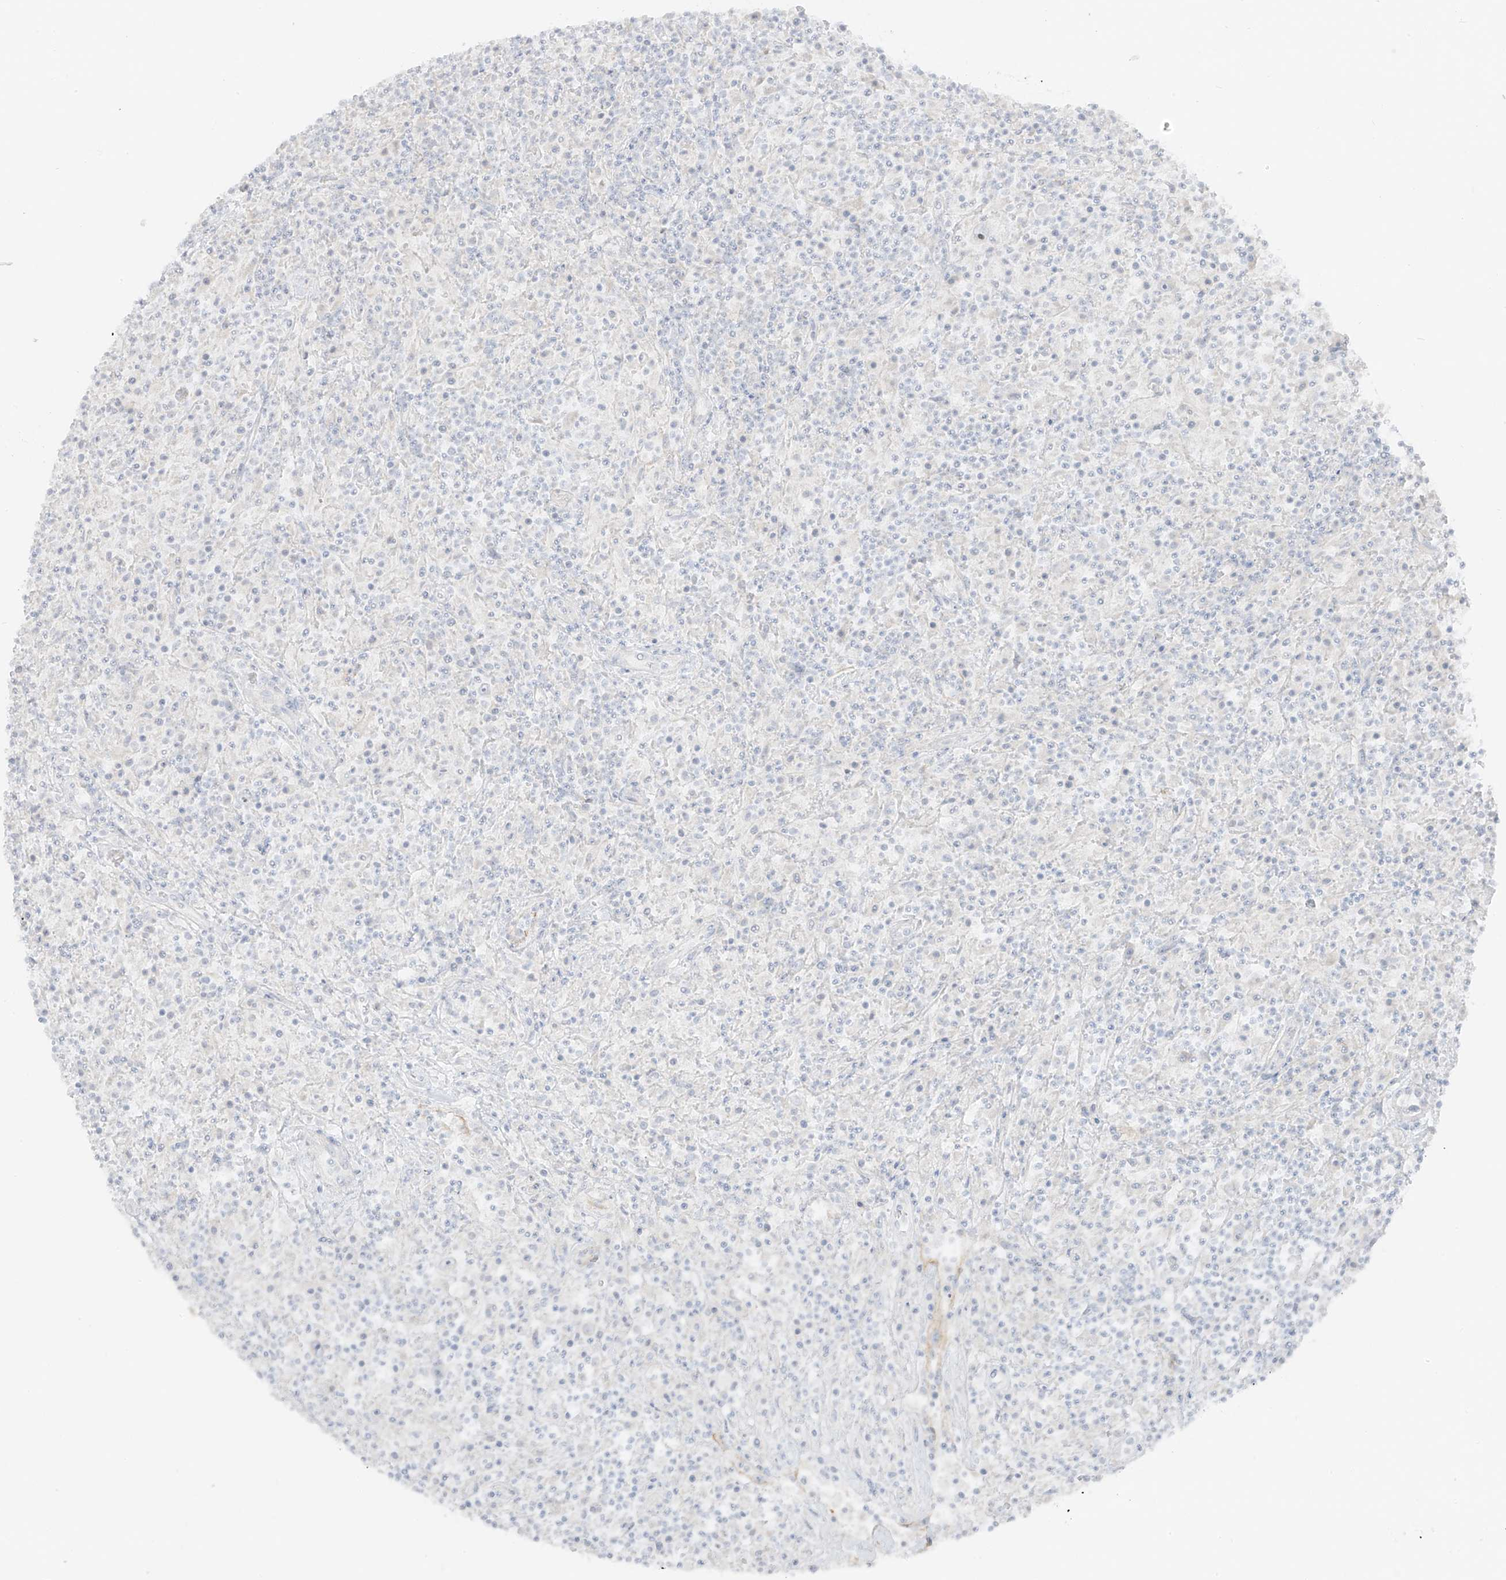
{"staining": {"intensity": "negative", "quantity": "none", "location": "none"}, "tissue": "lymphoma", "cell_type": "Tumor cells", "image_type": "cancer", "snomed": [{"axis": "morphology", "description": "Hodgkin's disease, NOS"}, {"axis": "topography", "description": "Lymph node"}], "caption": "Protein analysis of Hodgkin's disease demonstrates no significant positivity in tumor cells. Nuclei are stained in blue.", "gene": "C11orf87", "patient": {"sex": "male", "age": 70}}